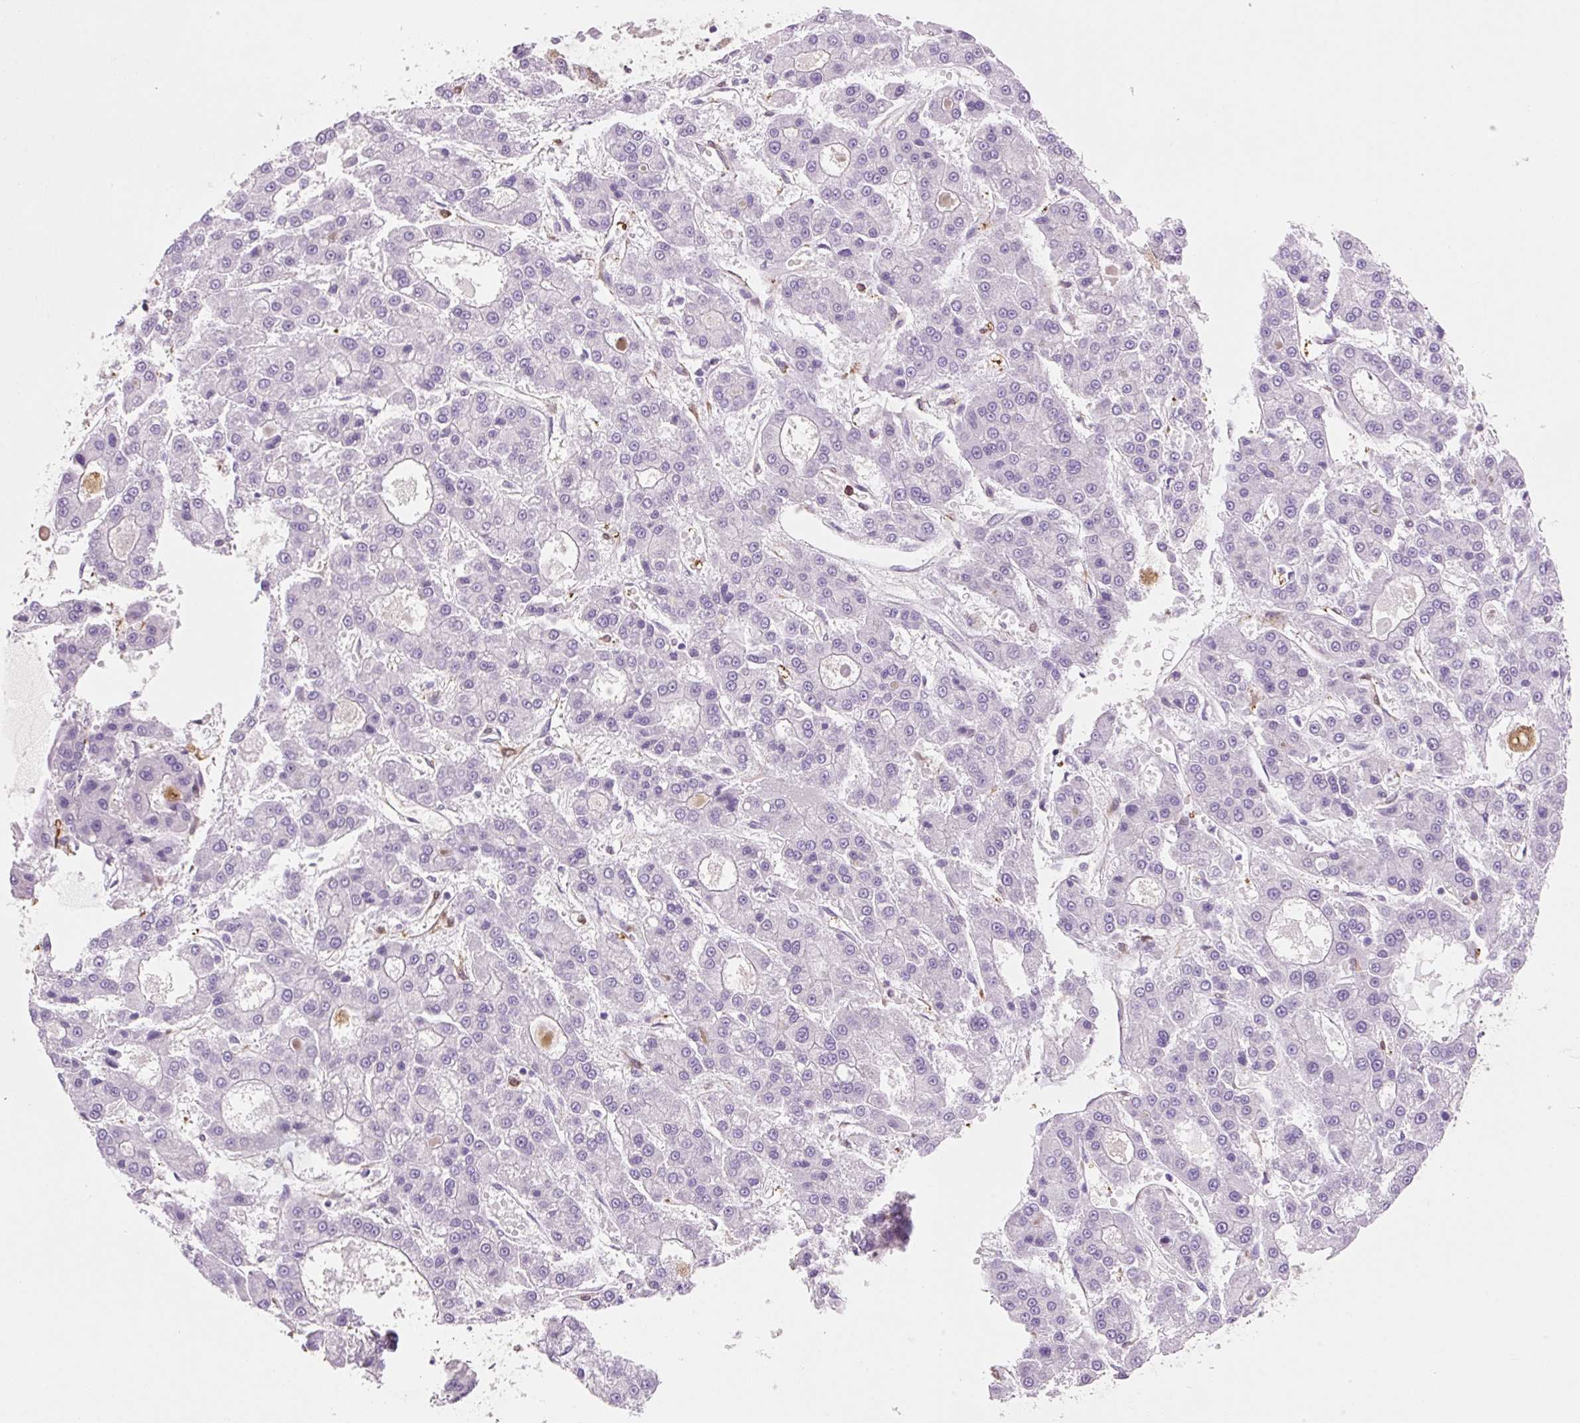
{"staining": {"intensity": "negative", "quantity": "none", "location": "none"}, "tissue": "liver cancer", "cell_type": "Tumor cells", "image_type": "cancer", "snomed": [{"axis": "morphology", "description": "Carcinoma, Hepatocellular, NOS"}, {"axis": "topography", "description": "Liver"}], "caption": "Tumor cells are negative for protein expression in human liver cancer.", "gene": "FABP5", "patient": {"sex": "male", "age": 70}}